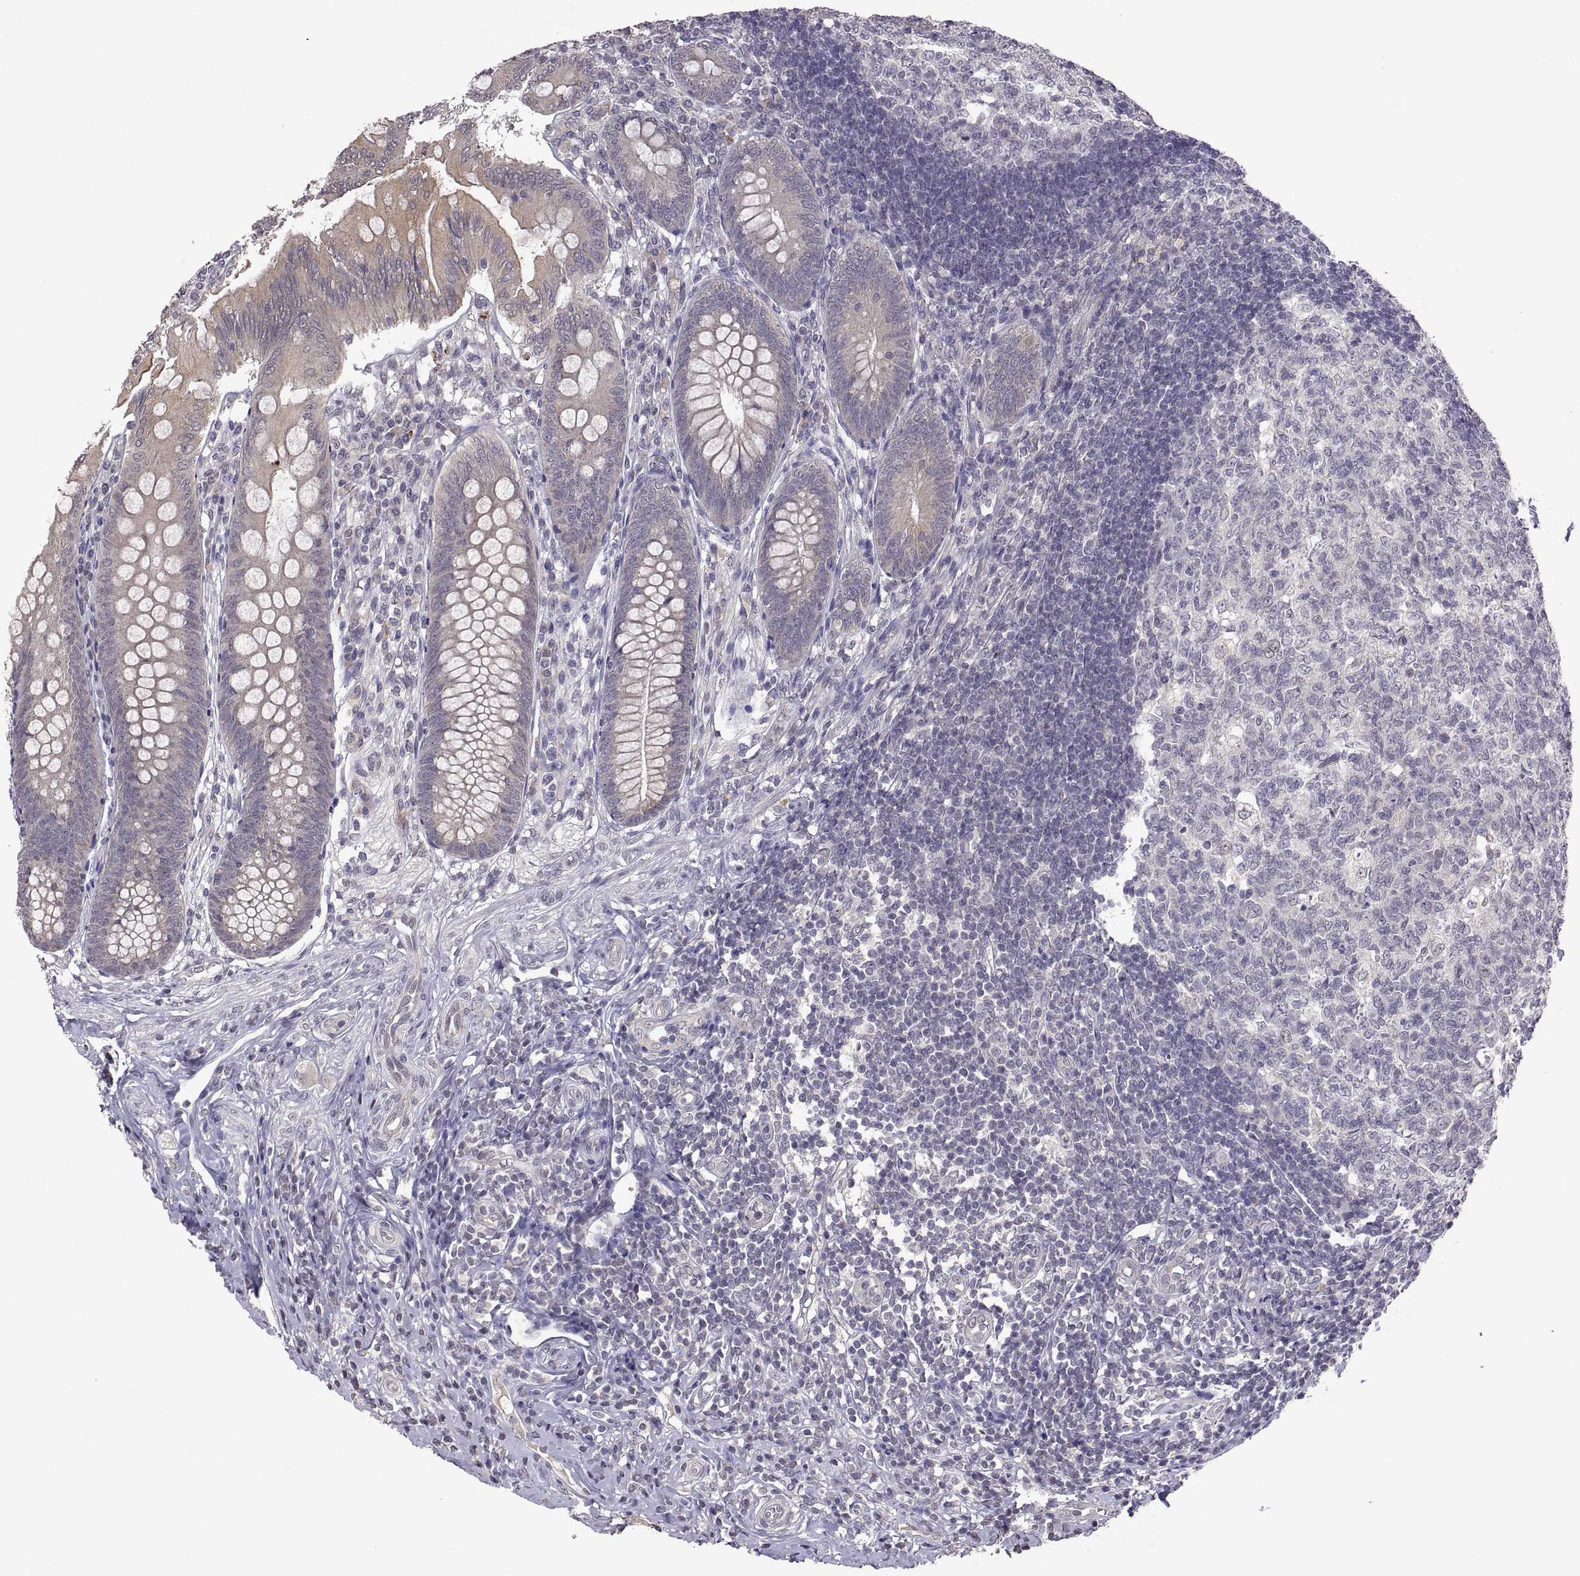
{"staining": {"intensity": "moderate", "quantity": "<25%", "location": "cytoplasmic/membranous"}, "tissue": "appendix", "cell_type": "Glandular cells", "image_type": "normal", "snomed": [{"axis": "morphology", "description": "Normal tissue, NOS"}, {"axis": "morphology", "description": "Inflammation, NOS"}, {"axis": "topography", "description": "Appendix"}], "caption": "Glandular cells display low levels of moderate cytoplasmic/membranous staining in about <25% of cells in benign human appendix.", "gene": "LAMA1", "patient": {"sex": "male", "age": 16}}